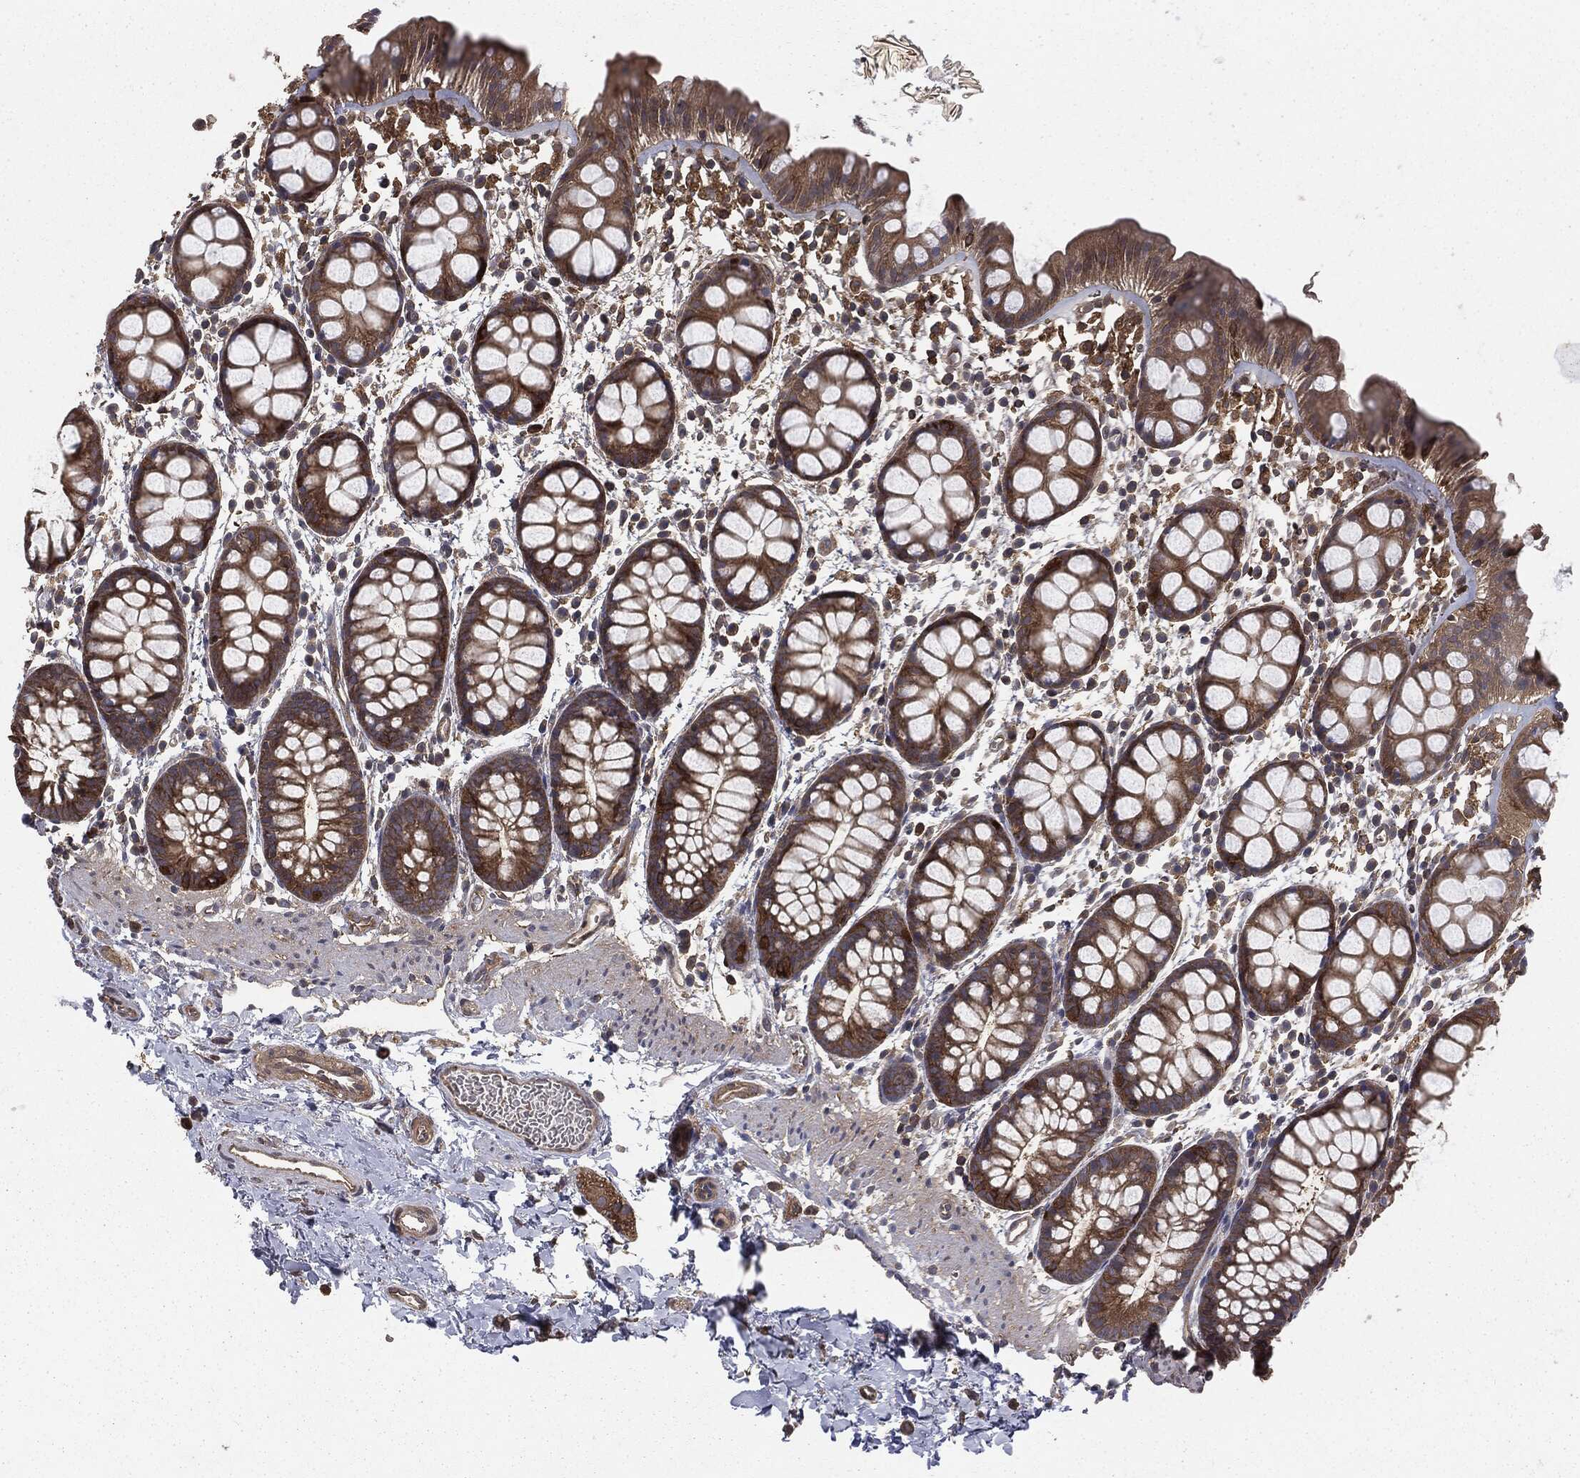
{"staining": {"intensity": "strong", "quantity": ">75%", "location": "cytoplasmic/membranous"}, "tissue": "rectum", "cell_type": "Glandular cells", "image_type": "normal", "snomed": [{"axis": "morphology", "description": "Normal tissue, NOS"}, {"axis": "topography", "description": "Rectum"}], "caption": "Protein expression analysis of normal rectum demonstrates strong cytoplasmic/membranous positivity in about >75% of glandular cells. (DAB IHC with brightfield microscopy, high magnification).", "gene": "GNB5", "patient": {"sex": "male", "age": 57}}